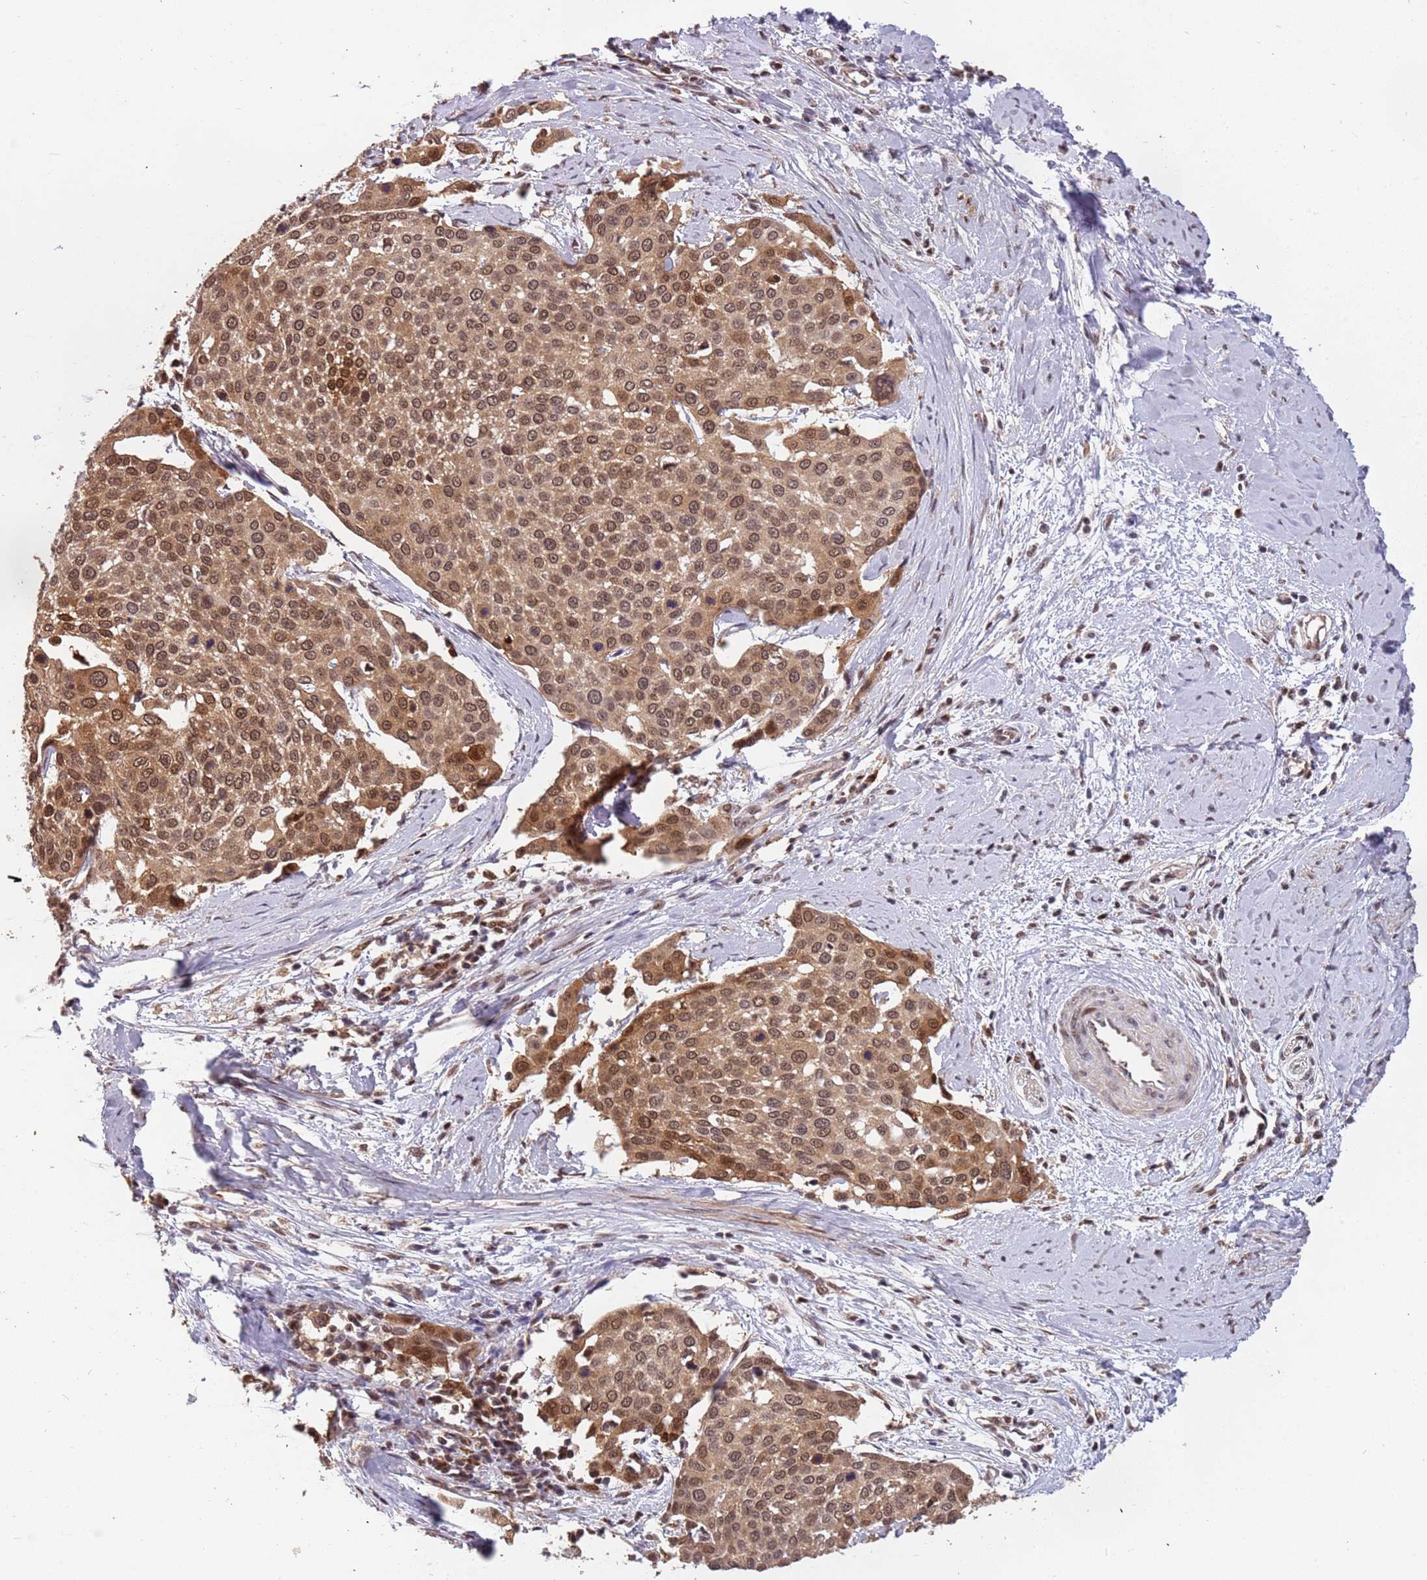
{"staining": {"intensity": "moderate", "quantity": ">75%", "location": "cytoplasmic/membranous,nuclear"}, "tissue": "cervical cancer", "cell_type": "Tumor cells", "image_type": "cancer", "snomed": [{"axis": "morphology", "description": "Squamous cell carcinoma, NOS"}, {"axis": "topography", "description": "Cervix"}], "caption": "Cervical cancer was stained to show a protein in brown. There is medium levels of moderate cytoplasmic/membranous and nuclear positivity in about >75% of tumor cells.", "gene": "GBP2", "patient": {"sex": "female", "age": 44}}